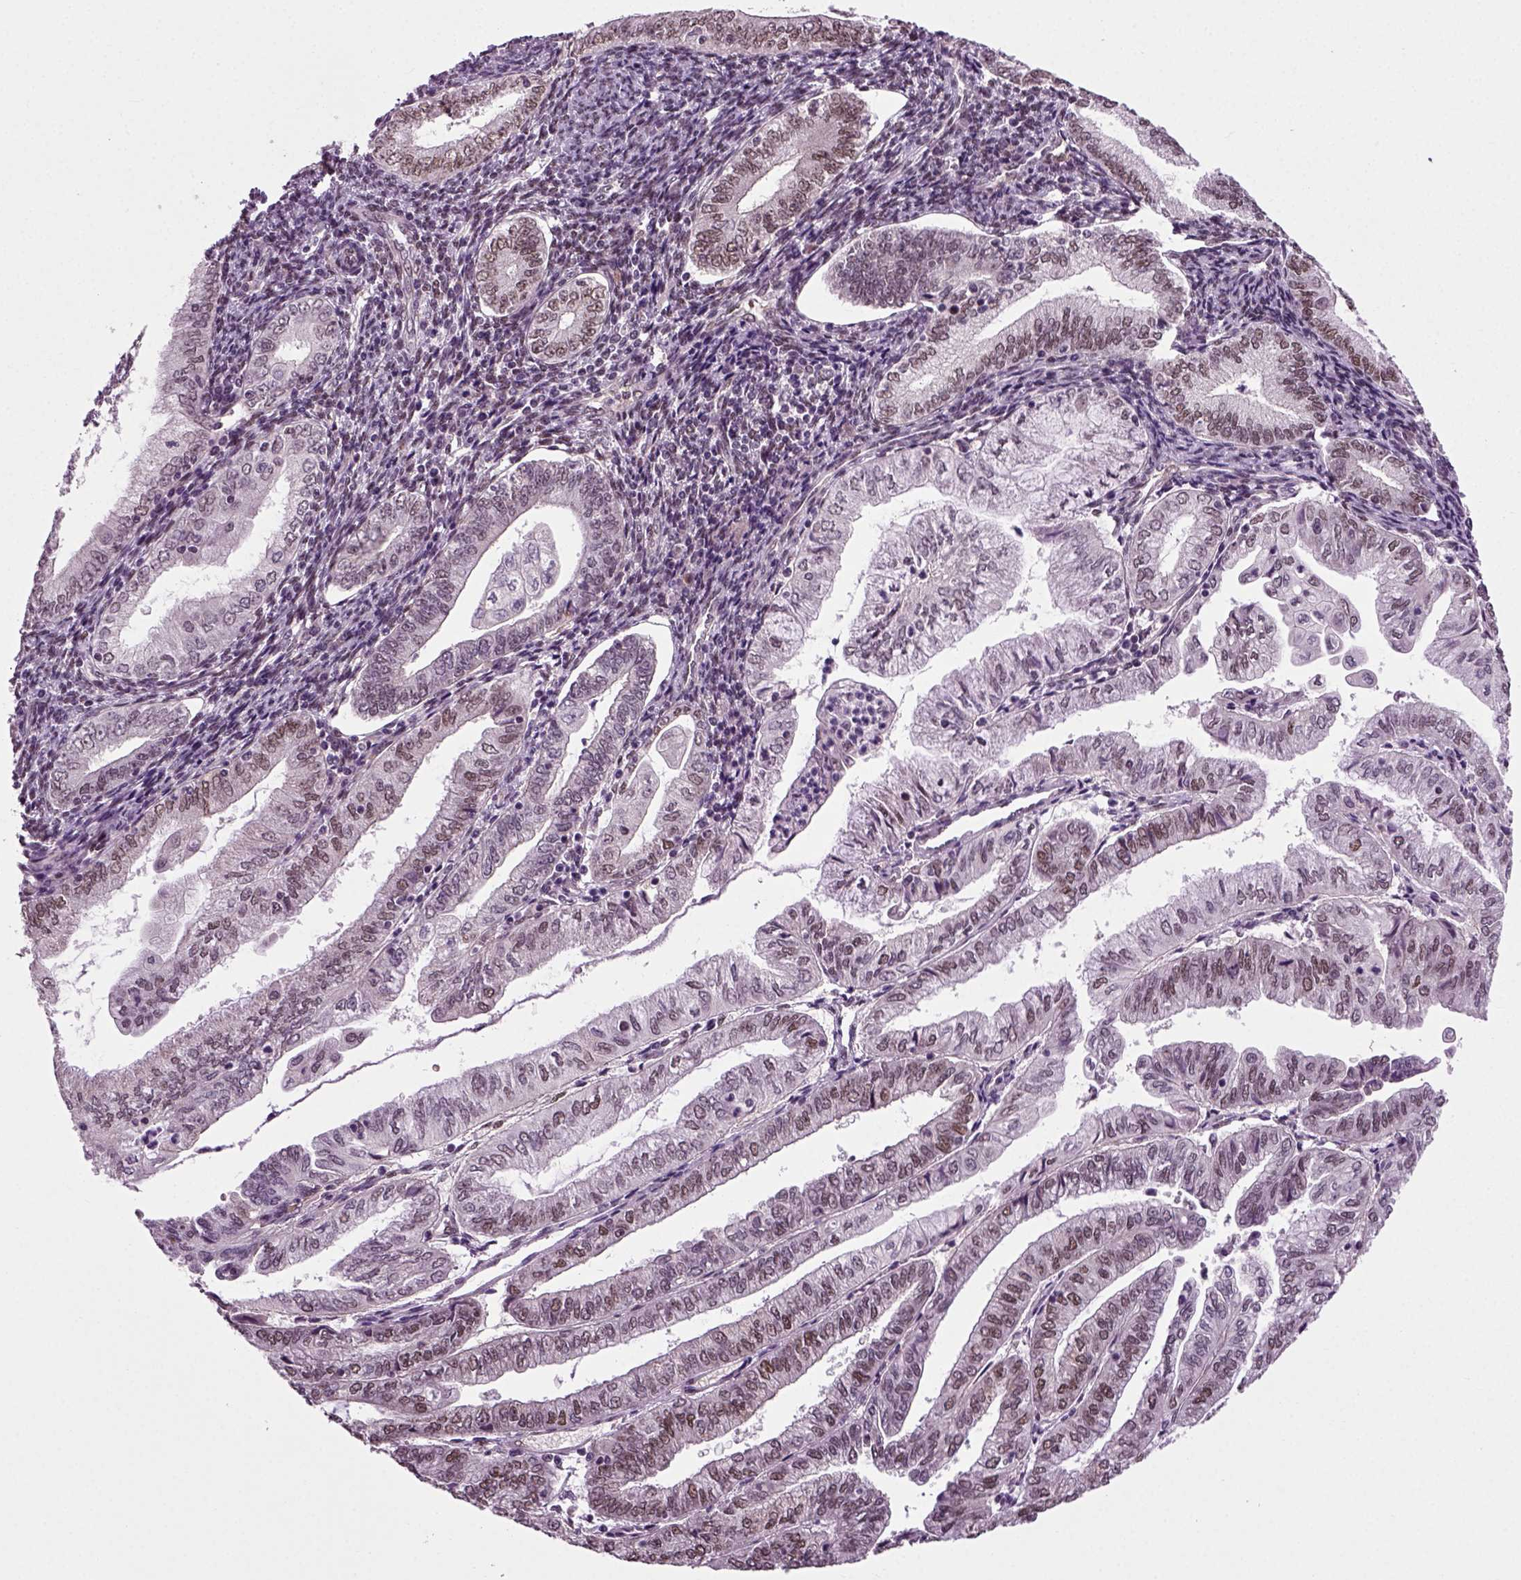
{"staining": {"intensity": "moderate", "quantity": "25%-75%", "location": "nuclear"}, "tissue": "endometrial cancer", "cell_type": "Tumor cells", "image_type": "cancer", "snomed": [{"axis": "morphology", "description": "Adenocarcinoma, NOS"}, {"axis": "topography", "description": "Endometrium"}], "caption": "Immunohistochemistry (IHC) (DAB) staining of human endometrial cancer (adenocarcinoma) shows moderate nuclear protein expression in about 25%-75% of tumor cells.", "gene": "RCOR3", "patient": {"sex": "female", "age": 55}}